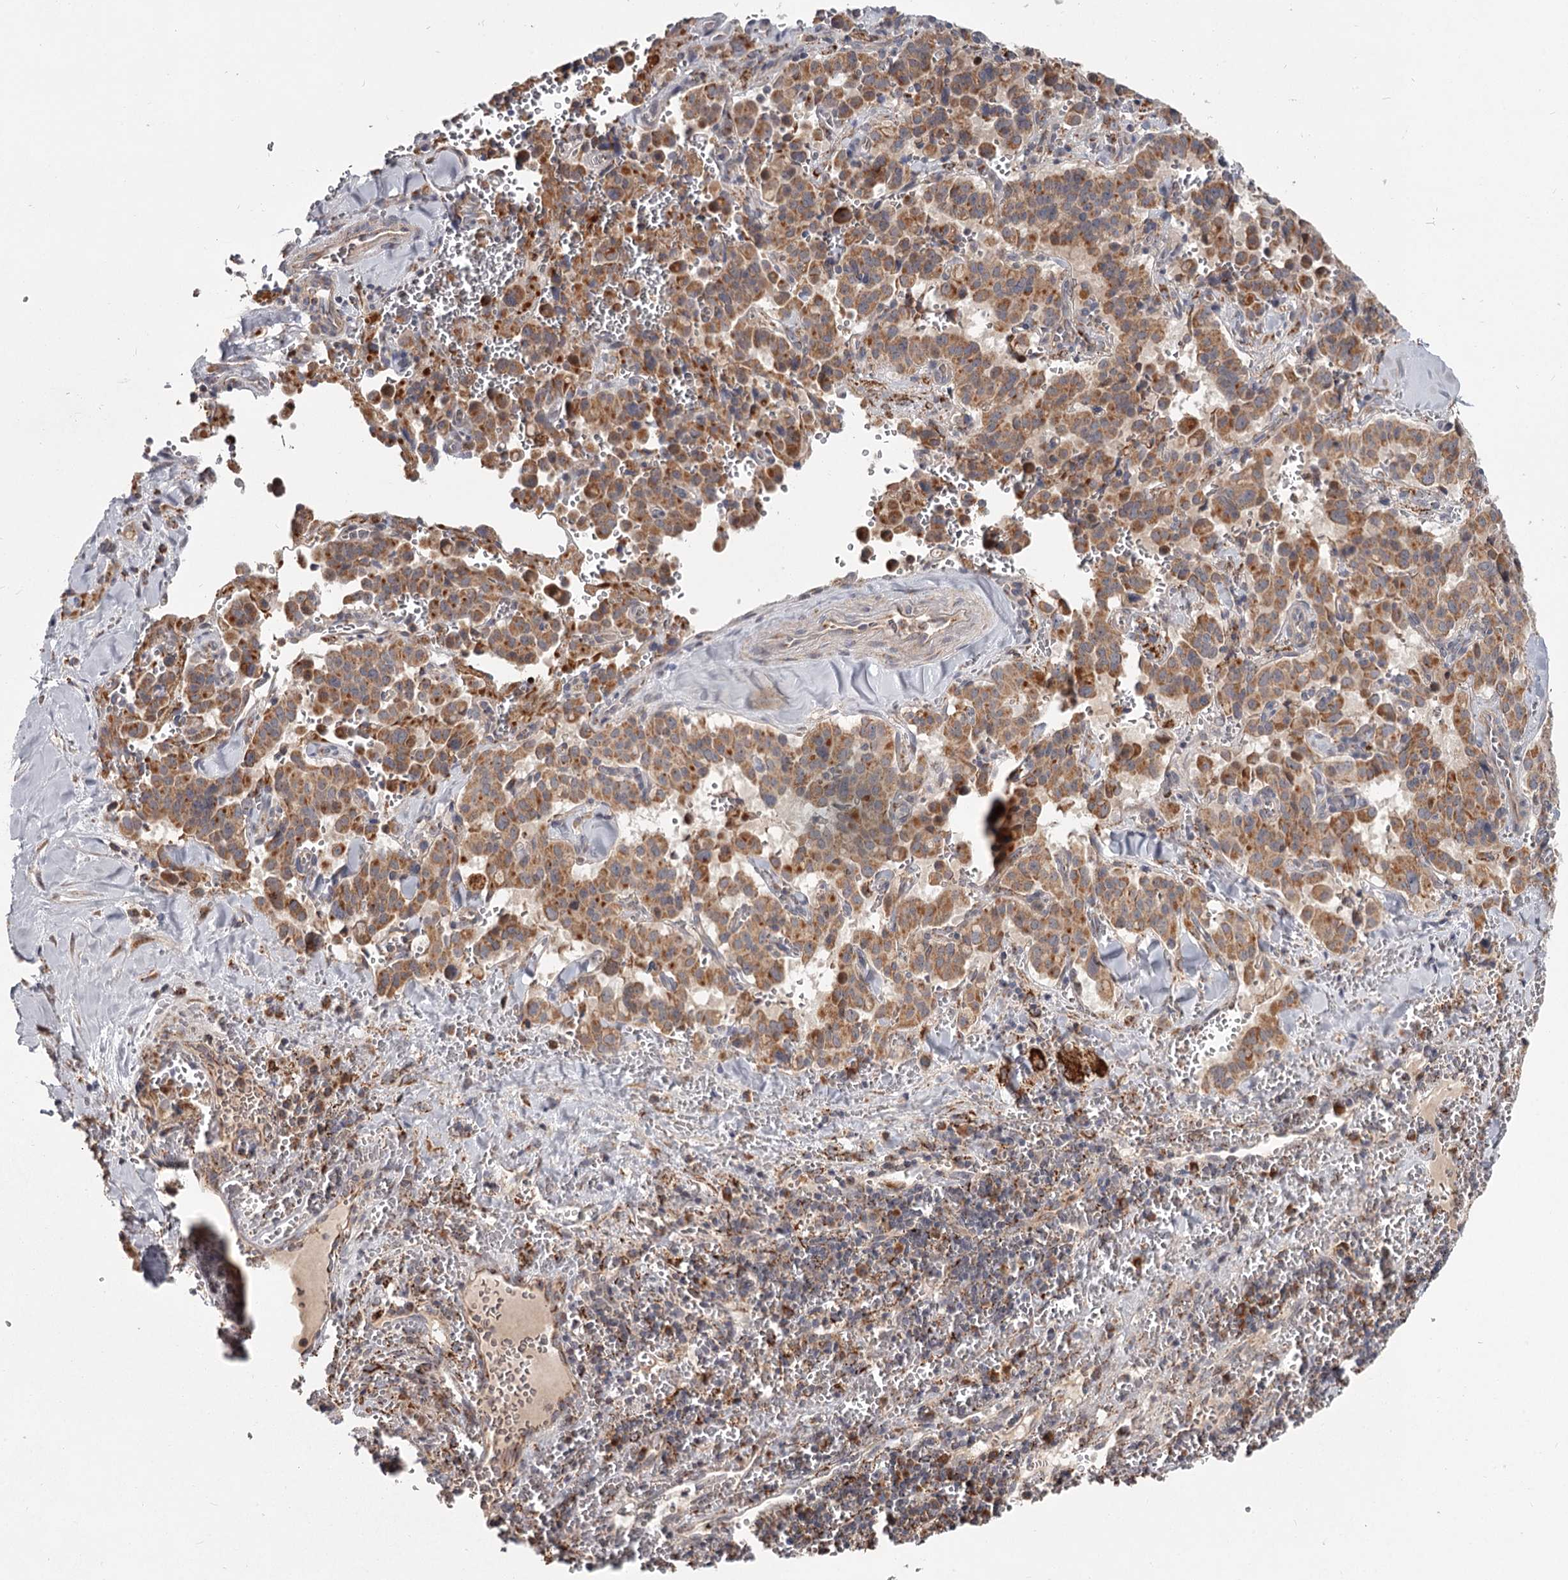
{"staining": {"intensity": "moderate", "quantity": ">75%", "location": "cytoplasmic/membranous"}, "tissue": "pancreatic cancer", "cell_type": "Tumor cells", "image_type": "cancer", "snomed": [{"axis": "morphology", "description": "Adenocarcinoma, NOS"}, {"axis": "topography", "description": "Pancreas"}], "caption": "This is an image of IHC staining of pancreatic adenocarcinoma, which shows moderate positivity in the cytoplasmic/membranous of tumor cells.", "gene": "CDC123", "patient": {"sex": "male", "age": 65}}